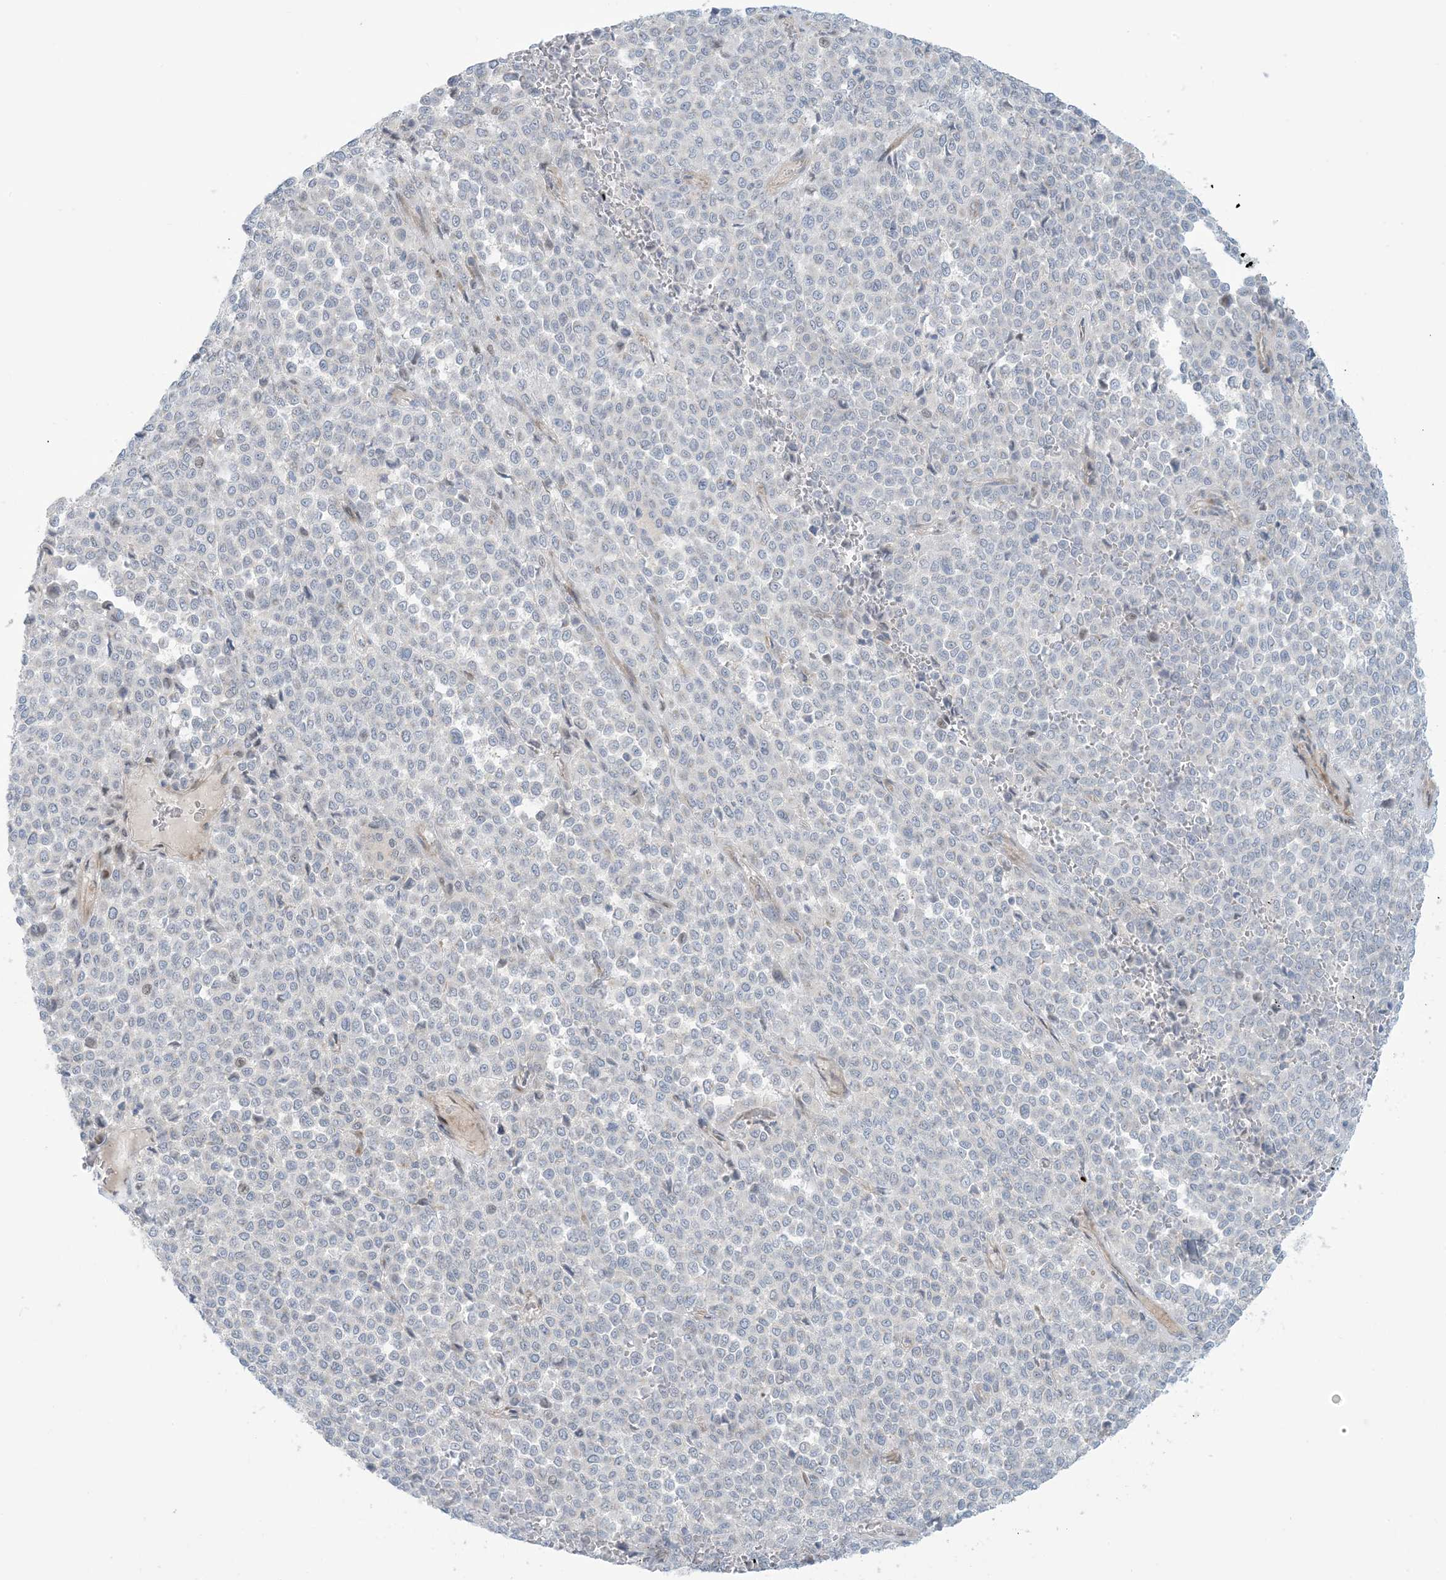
{"staining": {"intensity": "negative", "quantity": "none", "location": "none"}, "tissue": "melanoma", "cell_type": "Tumor cells", "image_type": "cancer", "snomed": [{"axis": "morphology", "description": "Malignant melanoma, Metastatic site"}, {"axis": "topography", "description": "Pancreas"}], "caption": "IHC of human malignant melanoma (metastatic site) displays no positivity in tumor cells.", "gene": "AFTPH", "patient": {"sex": "female", "age": 30}}